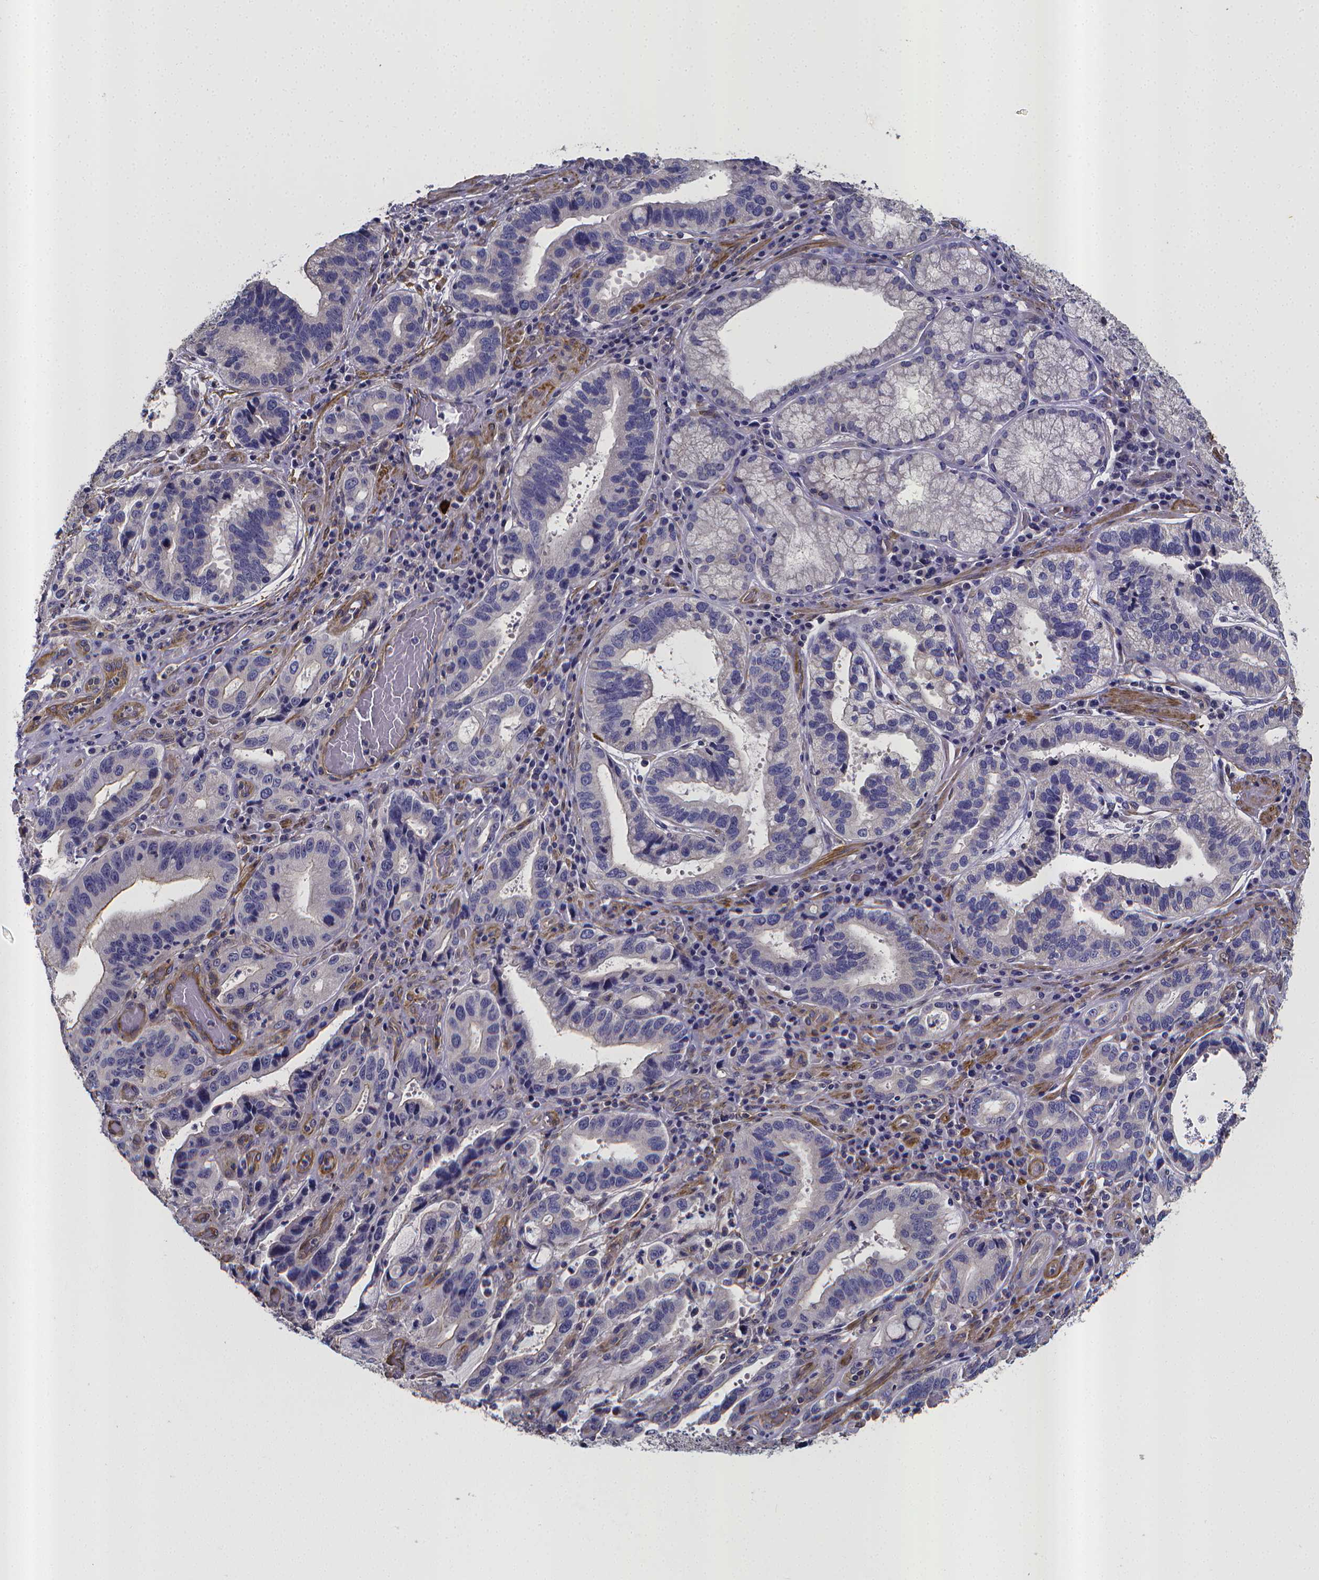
{"staining": {"intensity": "negative", "quantity": "none", "location": "none"}, "tissue": "stomach cancer", "cell_type": "Tumor cells", "image_type": "cancer", "snomed": [{"axis": "morphology", "description": "Adenocarcinoma, NOS"}, {"axis": "topography", "description": "Stomach, lower"}], "caption": "A photomicrograph of stomach adenocarcinoma stained for a protein exhibits no brown staining in tumor cells.", "gene": "RERG", "patient": {"sex": "female", "age": 76}}